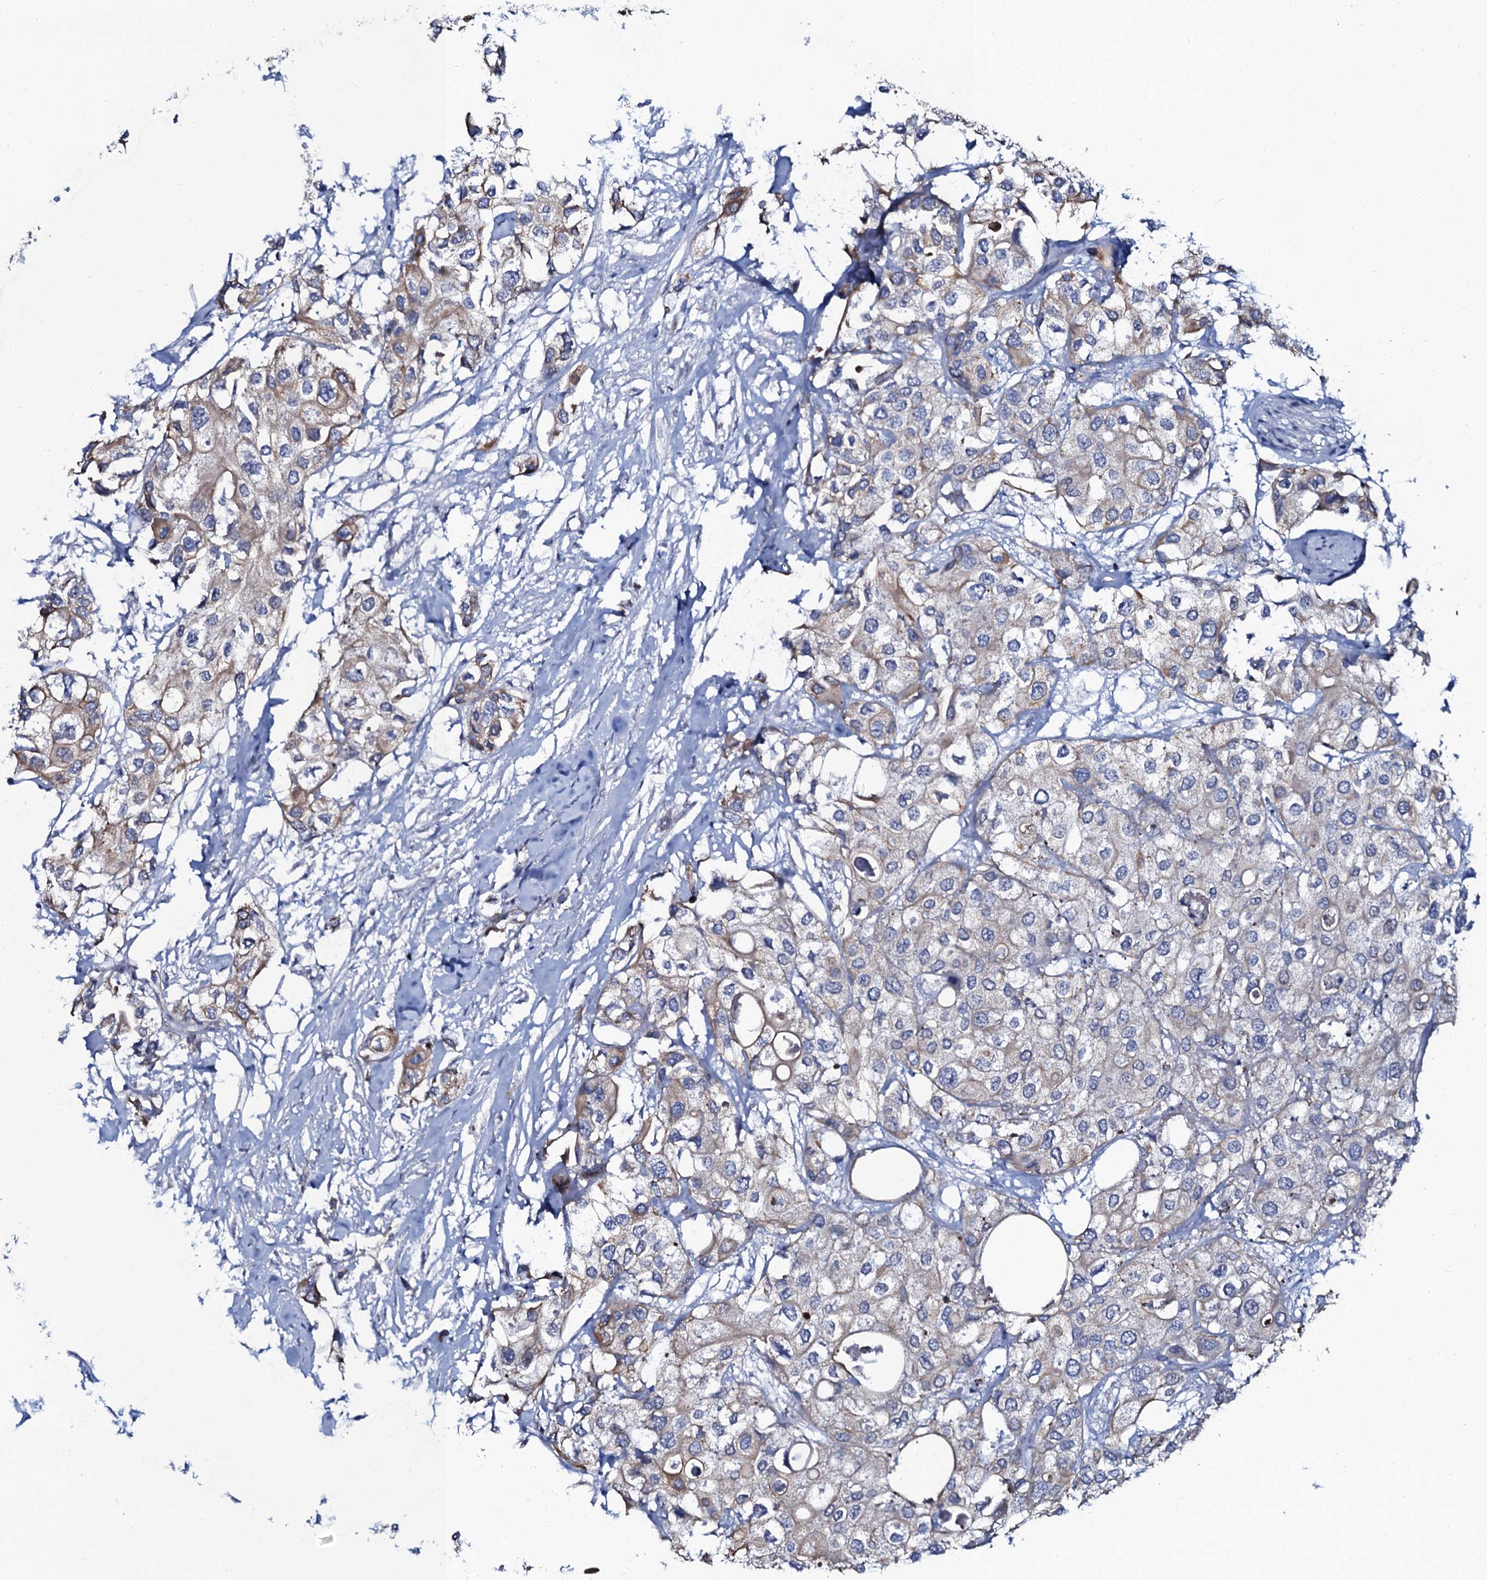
{"staining": {"intensity": "moderate", "quantity": "<25%", "location": "cytoplasmic/membranous"}, "tissue": "urothelial cancer", "cell_type": "Tumor cells", "image_type": "cancer", "snomed": [{"axis": "morphology", "description": "Urothelial carcinoma, High grade"}, {"axis": "topography", "description": "Urinary bladder"}], "caption": "Urothelial carcinoma (high-grade) stained with a protein marker reveals moderate staining in tumor cells.", "gene": "C10orf88", "patient": {"sex": "male", "age": 64}}